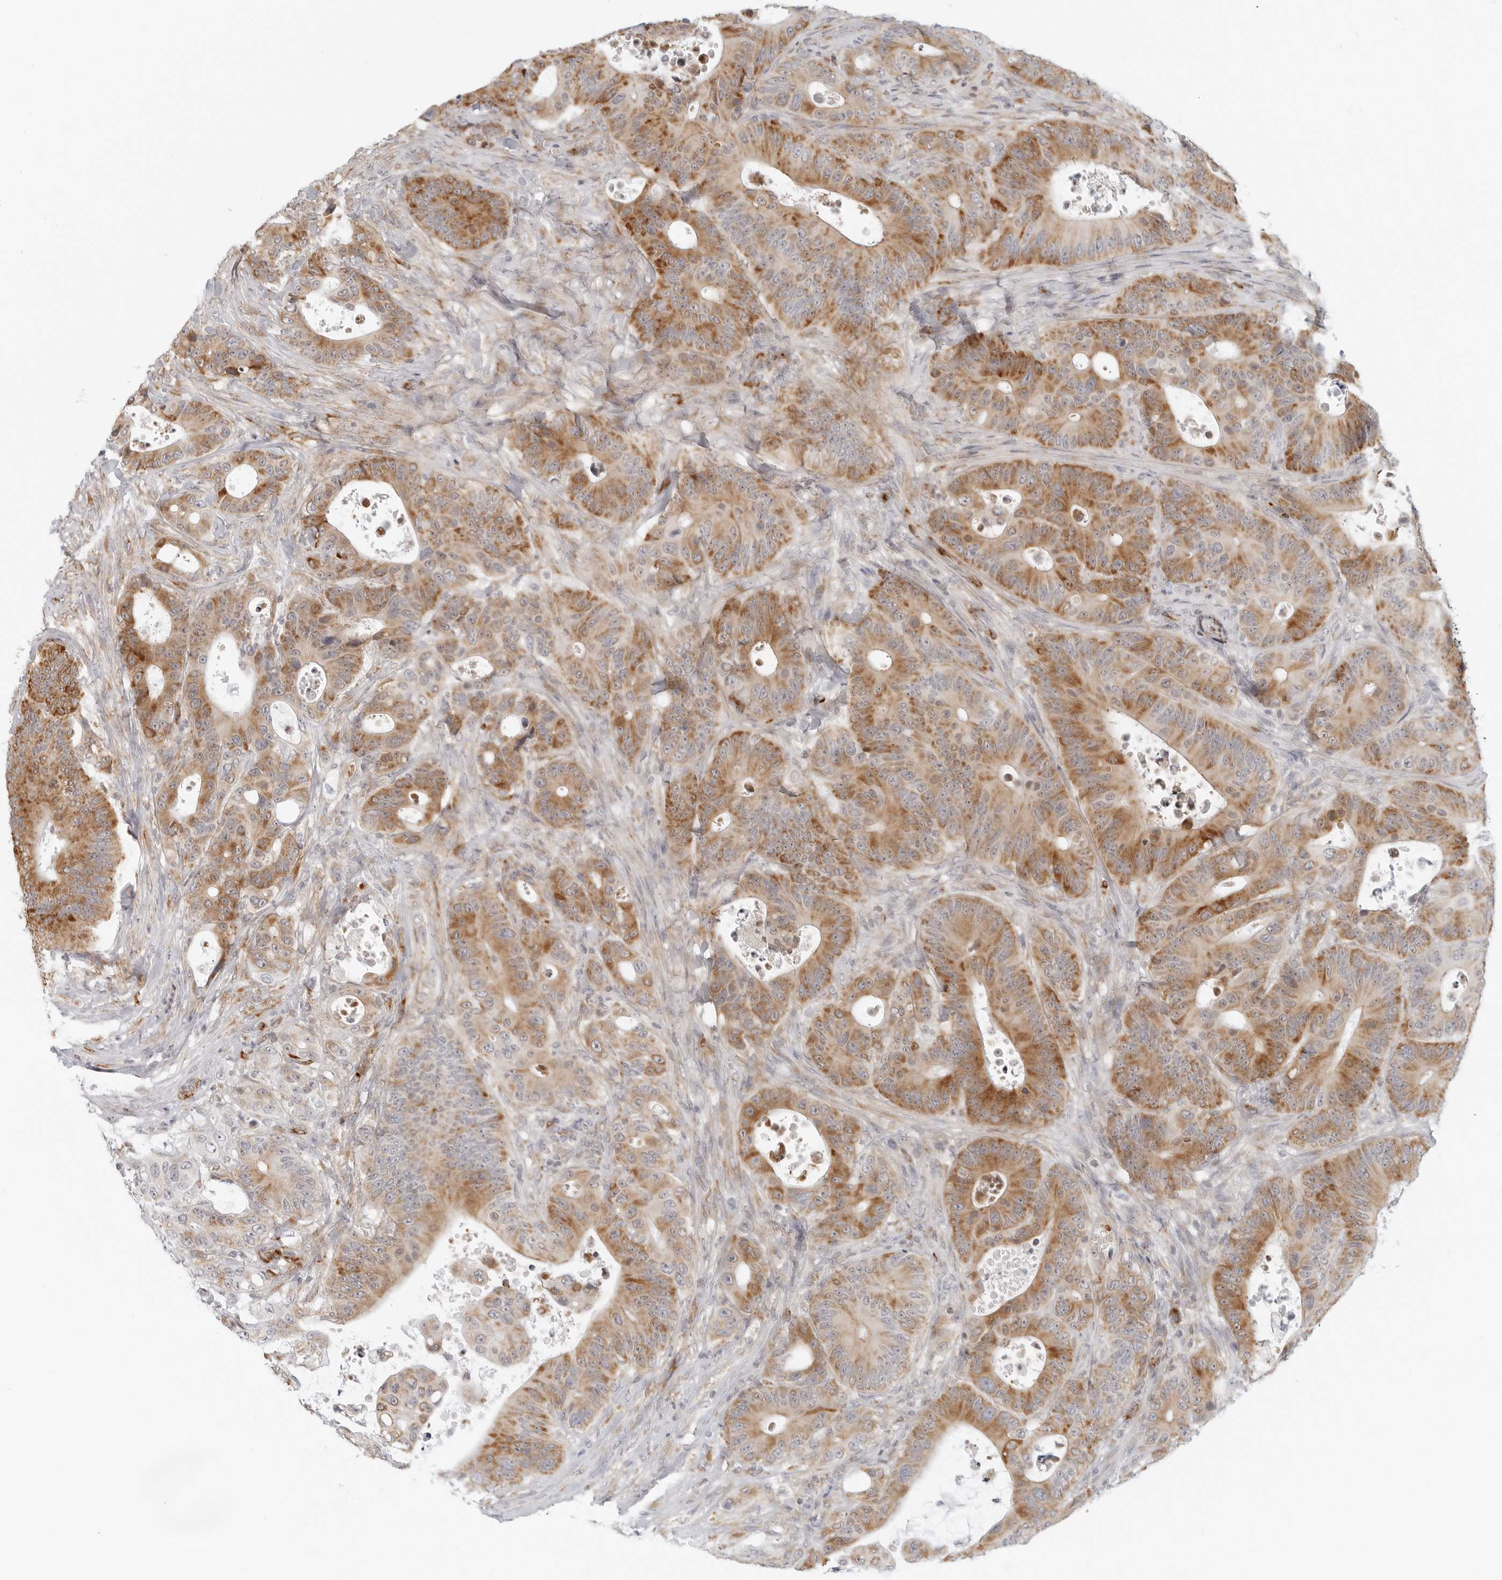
{"staining": {"intensity": "strong", "quantity": "25%-75%", "location": "cytoplasmic/membranous"}, "tissue": "colorectal cancer", "cell_type": "Tumor cells", "image_type": "cancer", "snomed": [{"axis": "morphology", "description": "Adenocarcinoma, NOS"}, {"axis": "topography", "description": "Colon"}], "caption": "Immunohistochemical staining of colorectal adenocarcinoma shows high levels of strong cytoplasmic/membranous staining in approximately 25%-75% of tumor cells.", "gene": "C1QTNF1", "patient": {"sex": "male", "age": 83}}